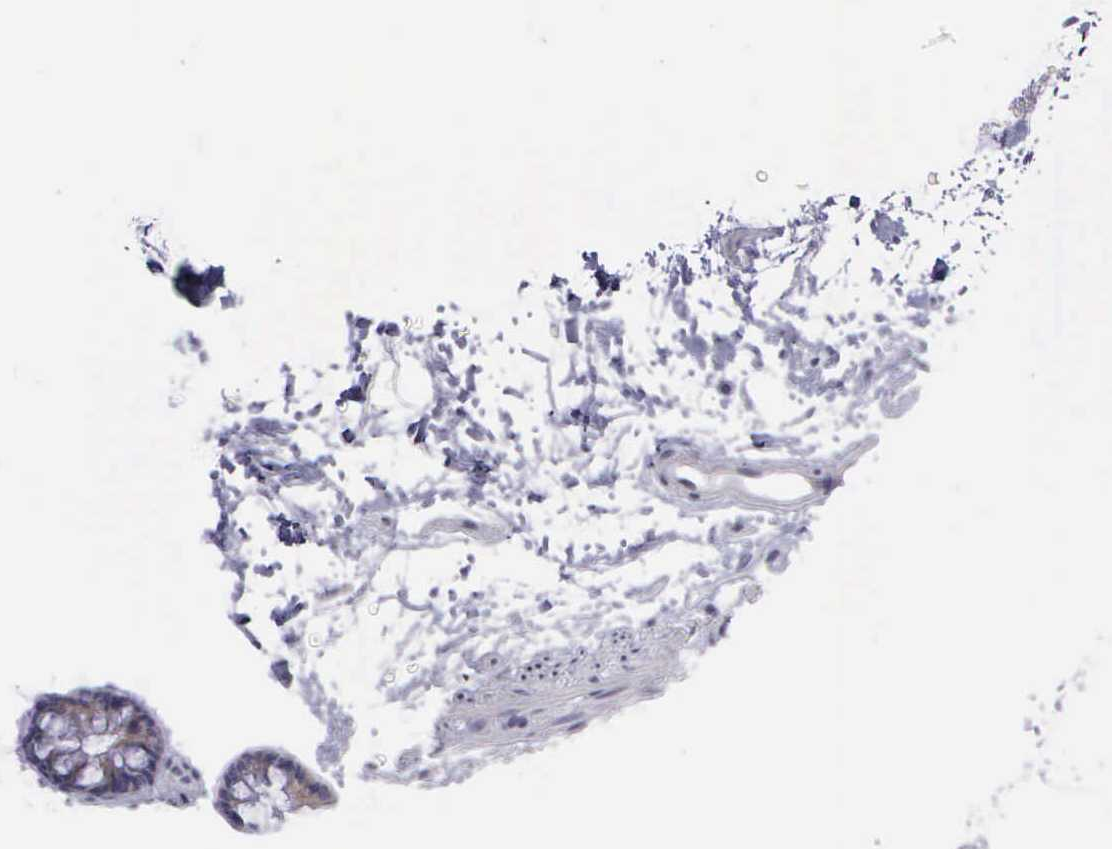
{"staining": {"intensity": "weak", "quantity": ">75%", "location": "cytoplasmic/membranous"}, "tissue": "colon", "cell_type": "Endothelial cells", "image_type": "normal", "snomed": [{"axis": "morphology", "description": "Normal tissue, NOS"}, {"axis": "topography", "description": "Colon"}], "caption": "The photomicrograph demonstrates a brown stain indicating the presence of a protein in the cytoplasmic/membranous of endothelial cells in colon.", "gene": "SYNJ2BP", "patient": {"sex": "female", "age": 52}}